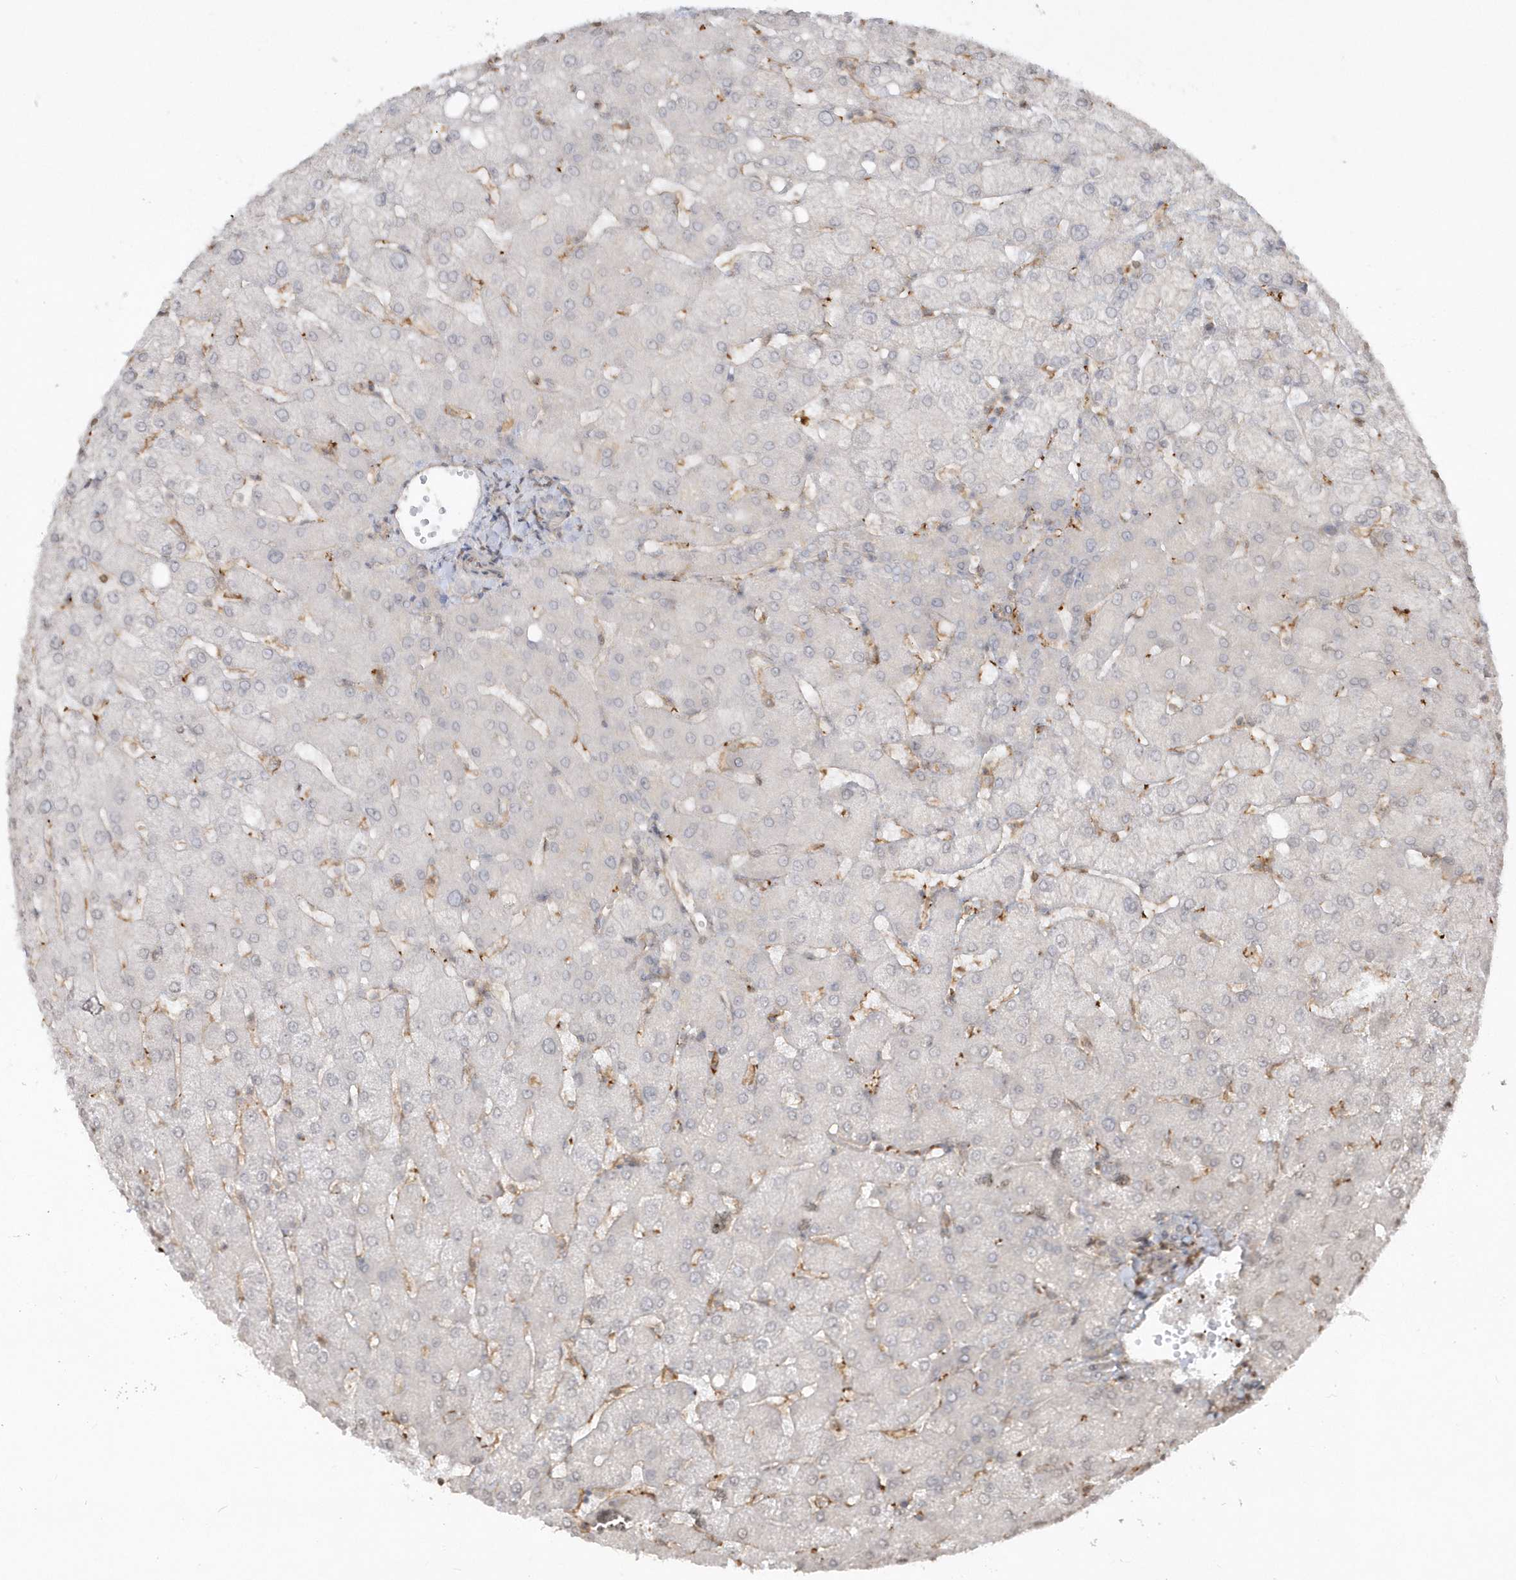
{"staining": {"intensity": "negative", "quantity": "none", "location": "none"}, "tissue": "liver", "cell_type": "Cholangiocytes", "image_type": "normal", "snomed": [{"axis": "morphology", "description": "Normal tissue, NOS"}, {"axis": "topography", "description": "Liver"}], "caption": "A high-resolution histopathology image shows IHC staining of benign liver, which shows no significant expression in cholangiocytes. (DAB immunohistochemistry (IHC) visualized using brightfield microscopy, high magnification).", "gene": "BSN", "patient": {"sex": "female", "age": 54}}